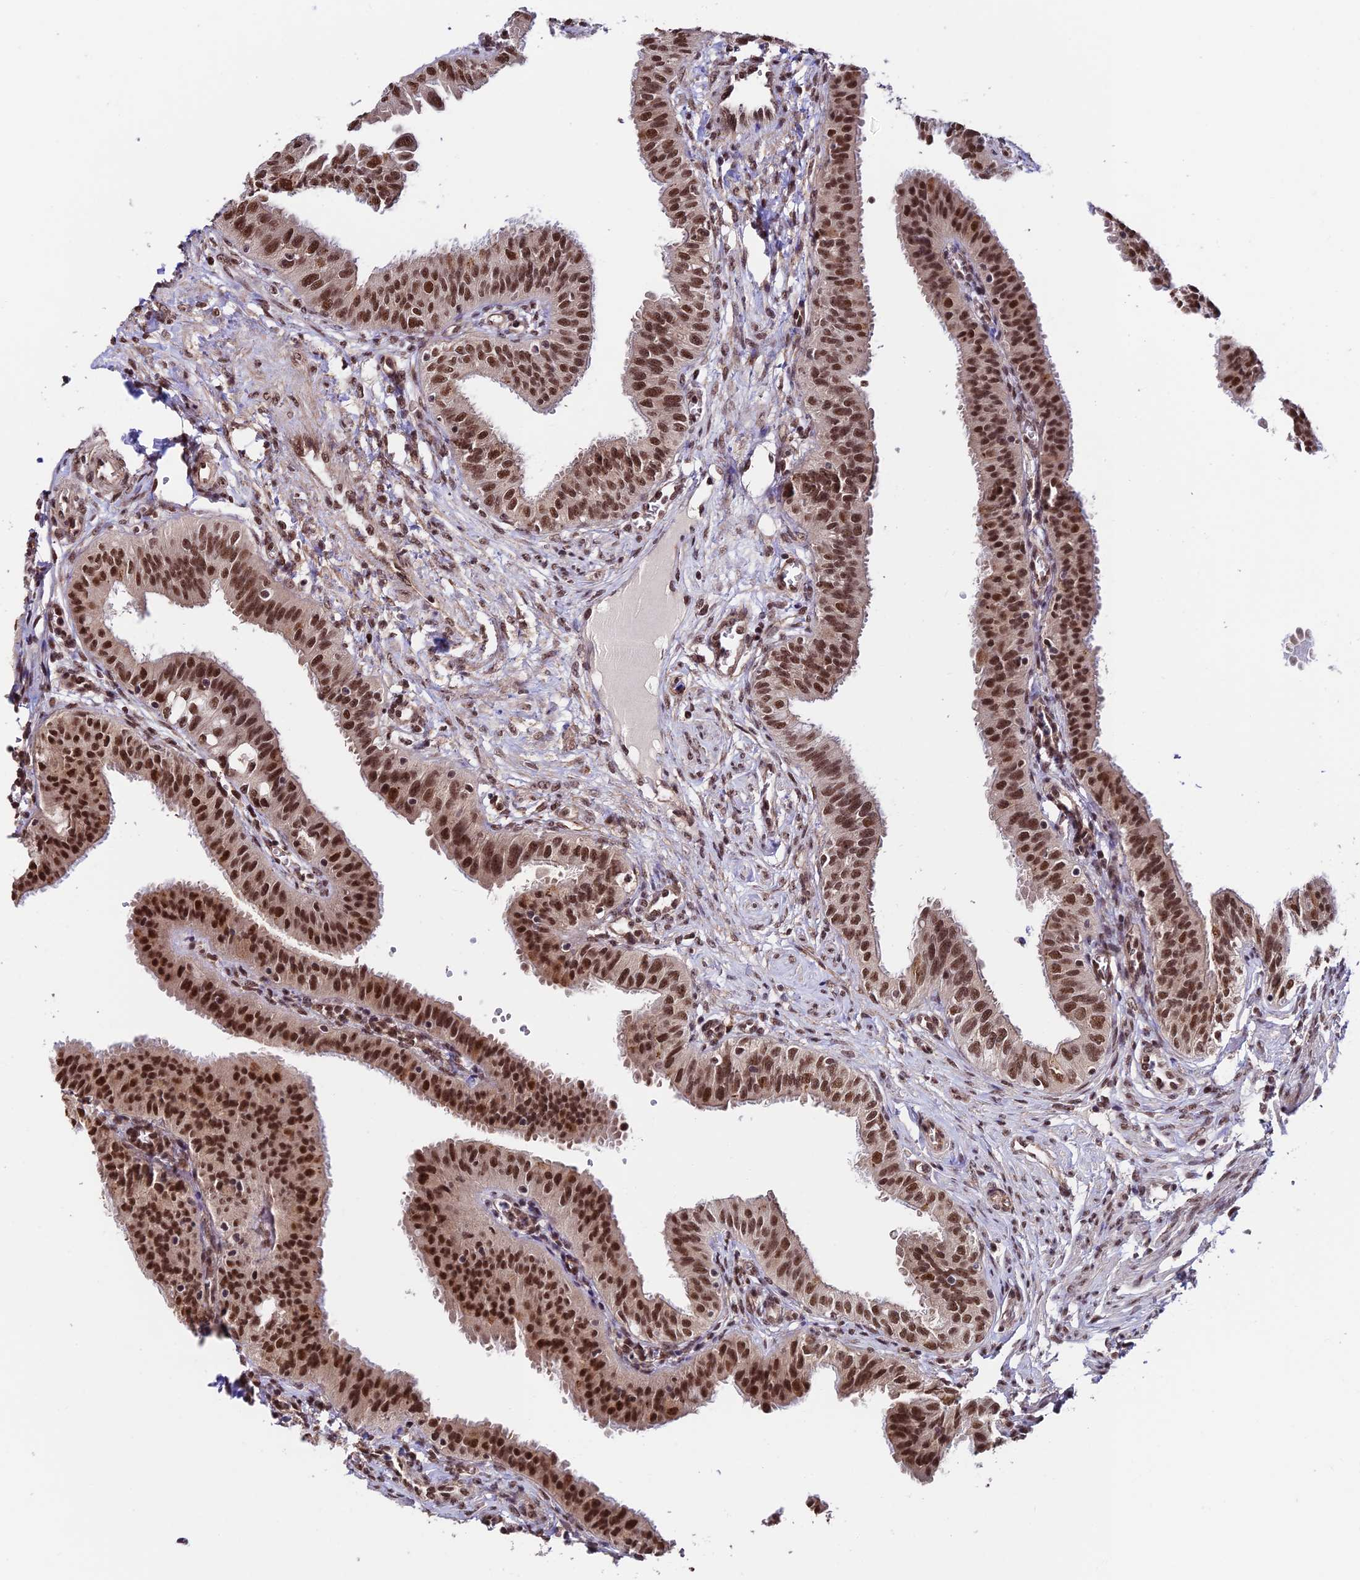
{"staining": {"intensity": "strong", "quantity": ">75%", "location": "nuclear"}, "tissue": "fallopian tube", "cell_type": "Glandular cells", "image_type": "normal", "snomed": [{"axis": "morphology", "description": "Normal tissue, NOS"}, {"axis": "topography", "description": "Fallopian tube"}, {"axis": "topography", "description": "Ovary"}], "caption": "Protein analysis of unremarkable fallopian tube exhibits strong nuclear expression in about >75% of glandular cells.", "gene": "RBM42", "patient": {"sex": "female", "age": 42}}